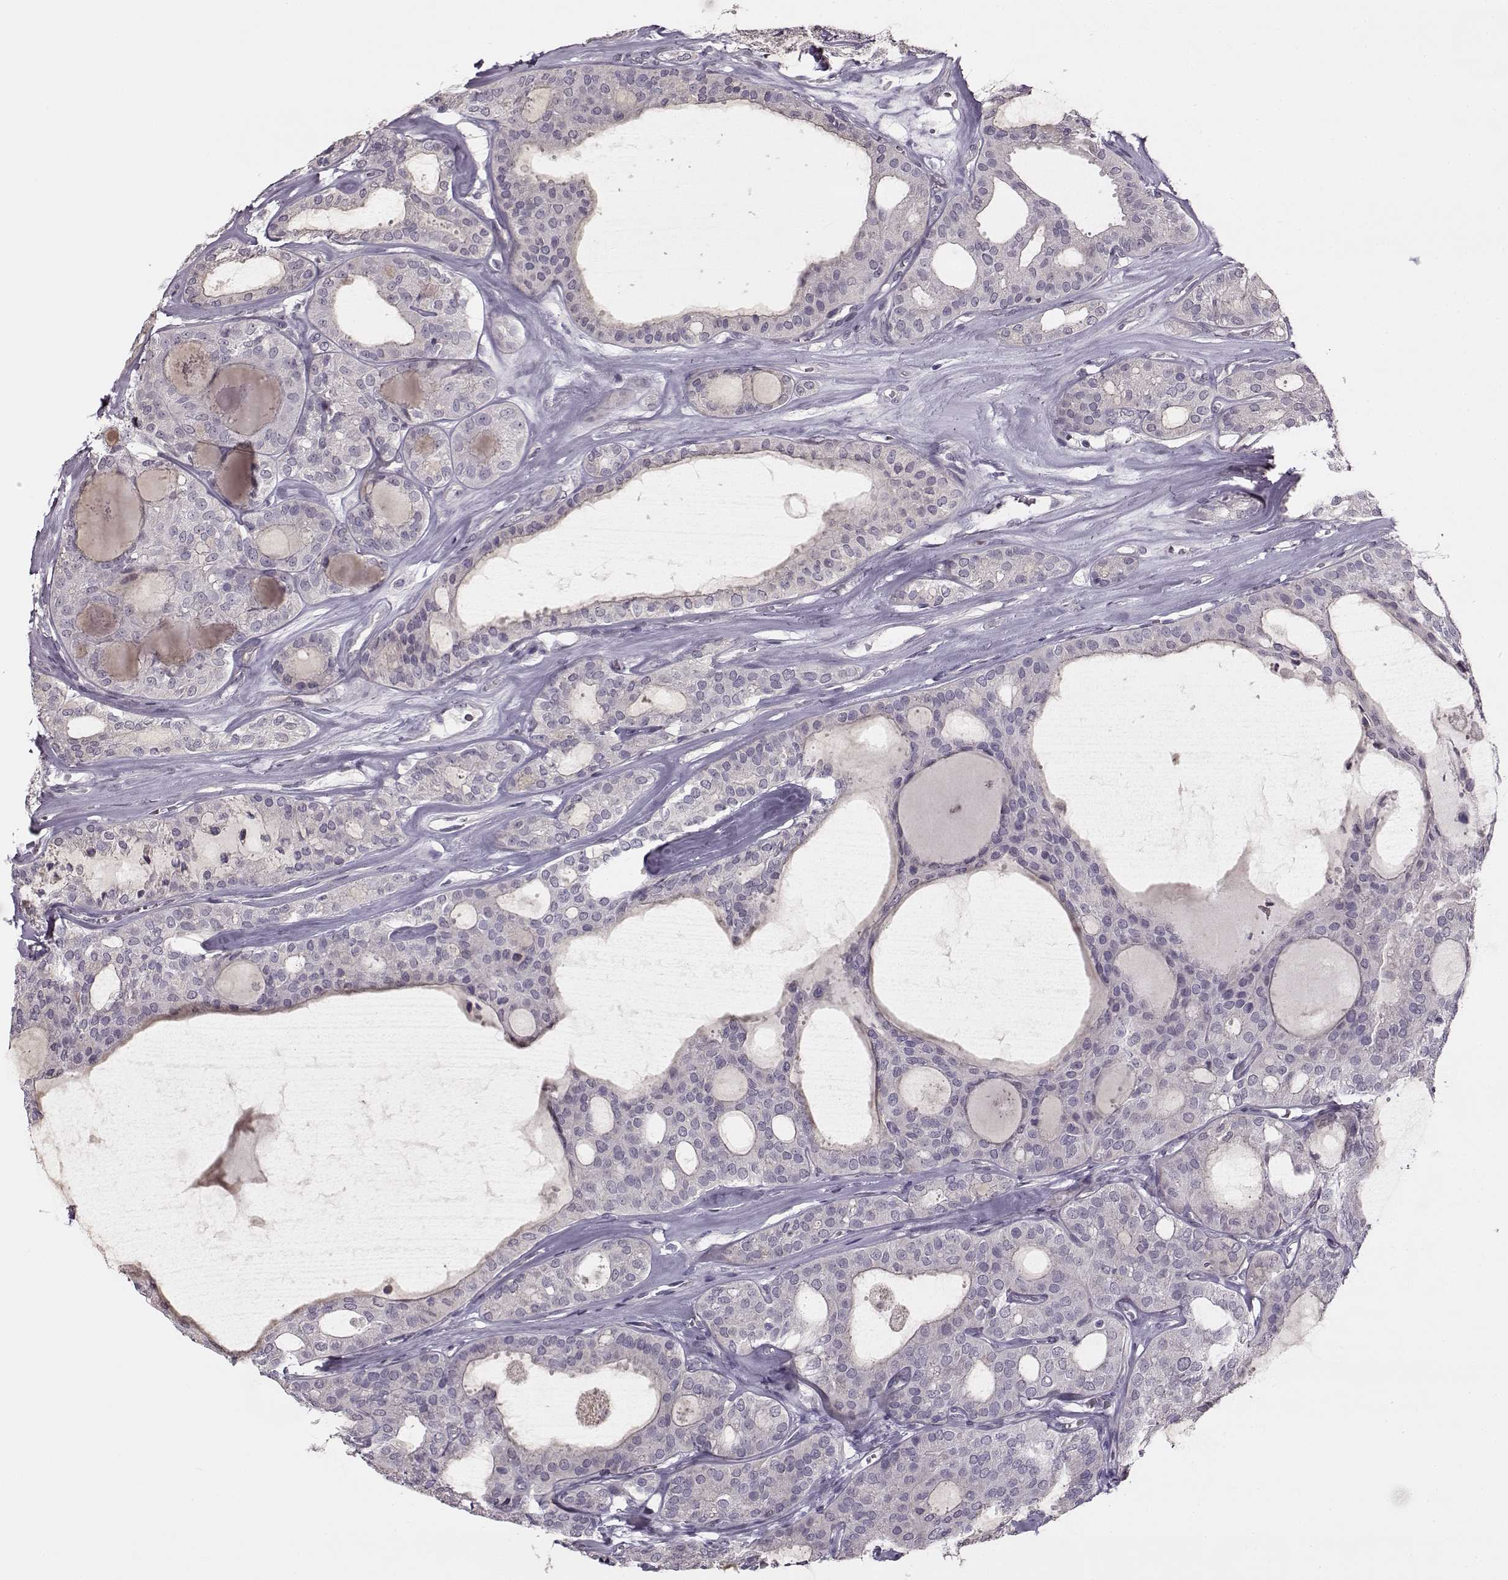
{"staining": {"intensity": "negative", "quantity": "none", "location": "none"}, "tissue": "thyroid cancer", "cell_type": "Tumor cells", "image_type": "cancer", "snomed": [{"axis": "morphology", "description": "Follicular adenoma carcinoma, NOS"}, {"axis": "topography", "description": "Thyroid gland"}], "caption": "DAB (3,3'-diaminobenzidine) immunohistochemical staining of thyroid follicular adenoma carcinoma reveals no significant staining in tumor cells.", "gene": "MAP6D1", "patient": {"sex": "male", "age": 75}}